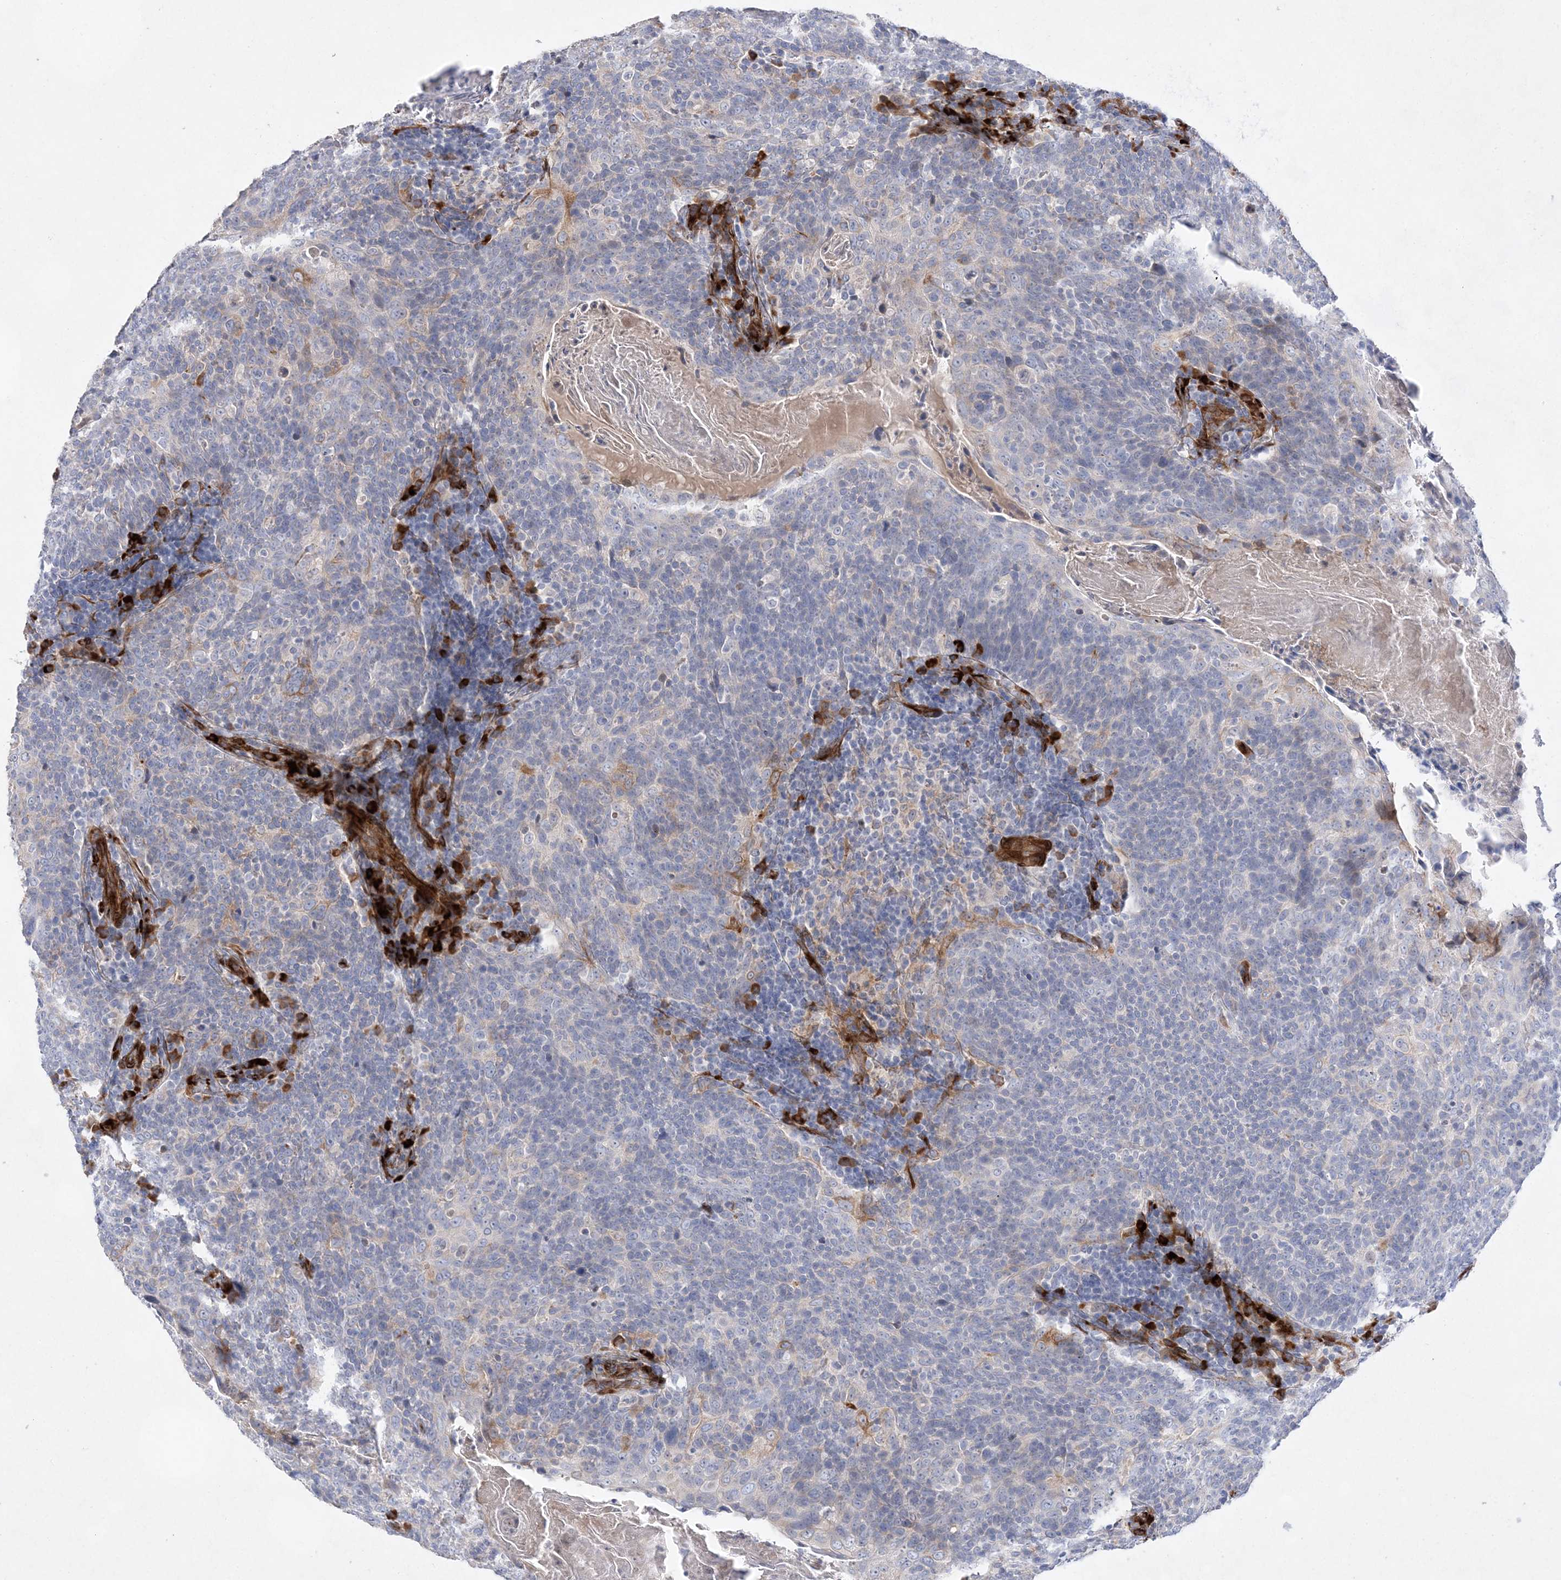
{"staining": {"intensity": "negative", "quantity": "none", "location": "none"}, "tissue": "head and neck cancer", "cell_type": "Tumor cells", "image_type": "cancer", "snomed": [{"axis": "morphology", "description": "Squamous cell carcinoma, NOS"}, {"axis": "morphology", "description": "Squamous cell carcinoma, metastatic, NOS"}, {"axis": "topography", "description": "Lymph node"}, {"axis": "topography", "description": "Head-Neck"}], "caption": "The immunohistochemistry (IHC) photomicrograph has no significant positivity in tumor cells of head and neck metastatic squamous cell carcinoma tissue. (IHC, brightfield microscopy, high magnification).", "gene": "TMEM132B", "patient": {"sex": "male", "age": 62}}